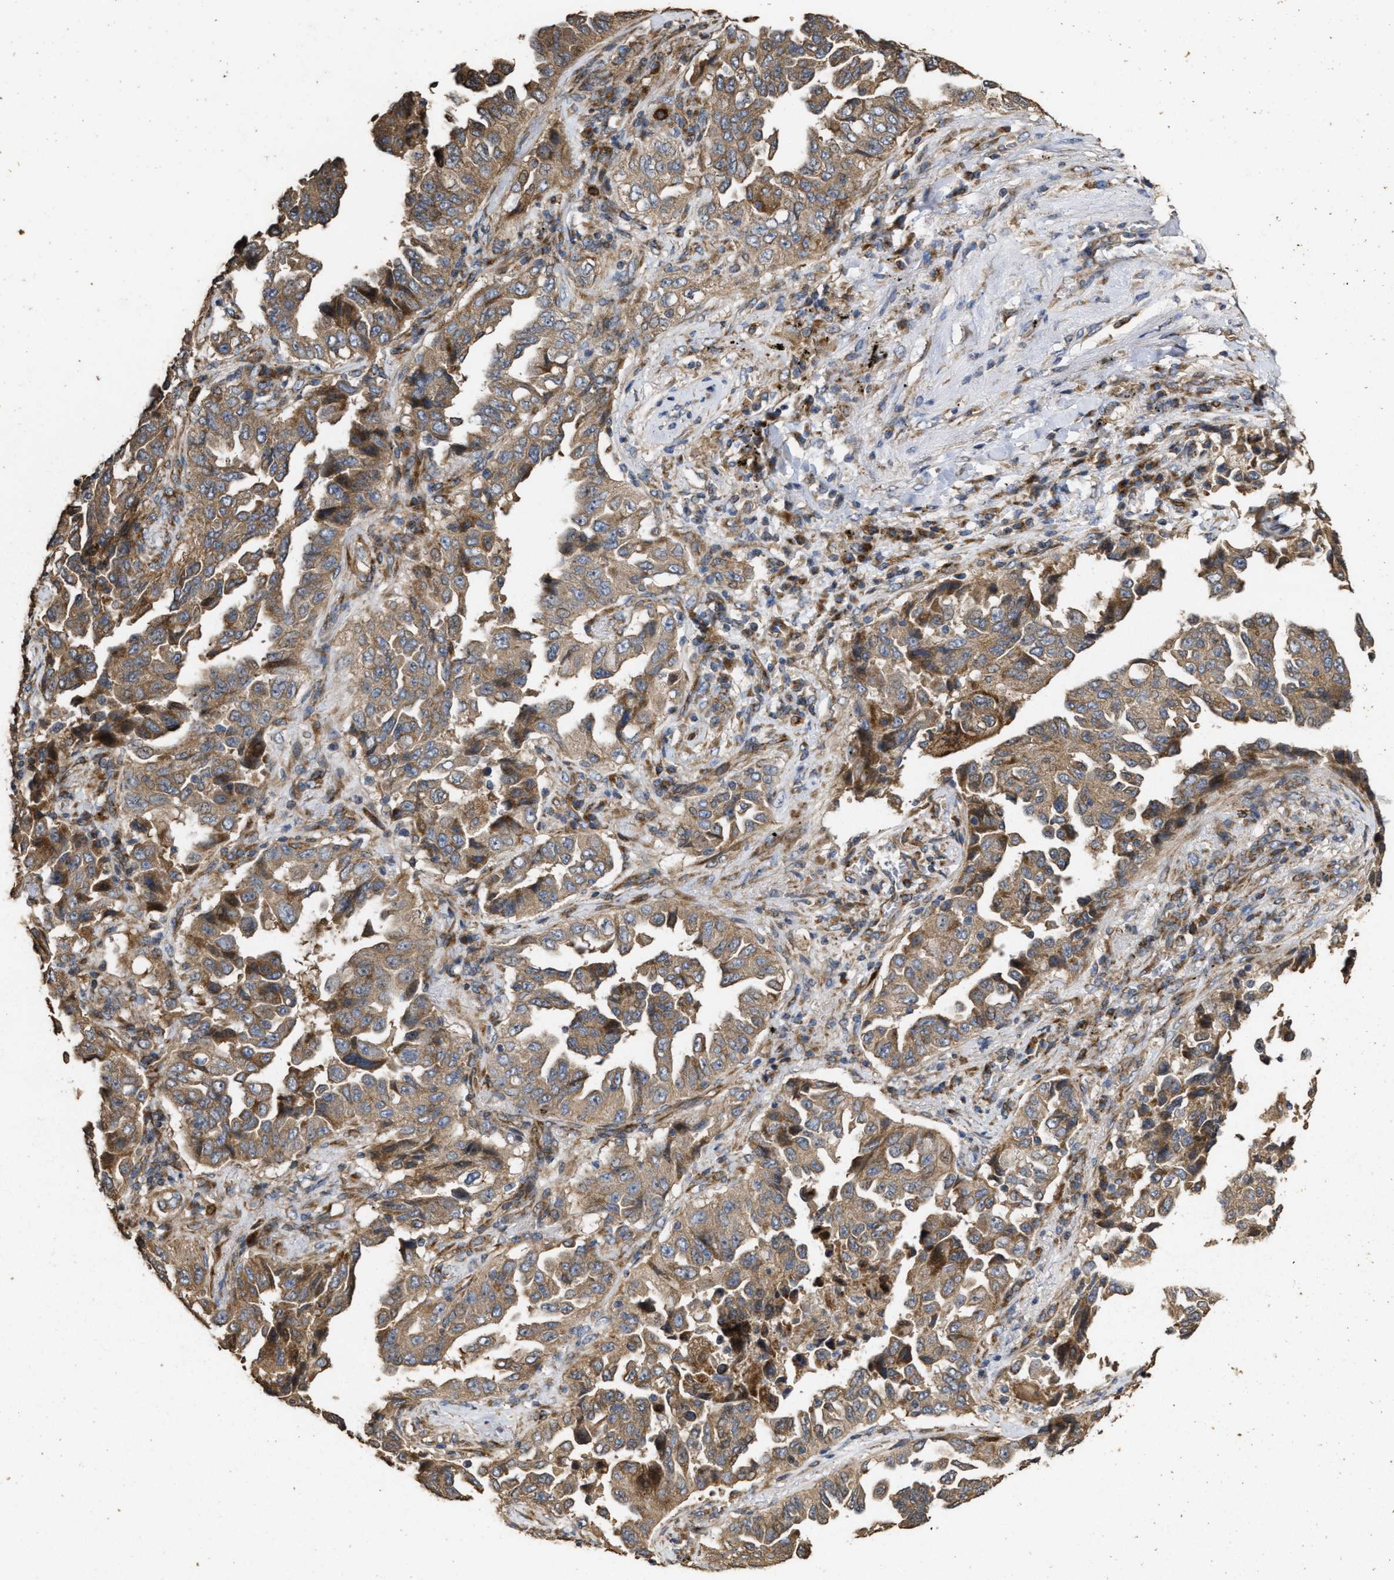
{"staining": {"intensity": "moderate", "quantity": ">75%", "location": "cytoplasmic/membranous"}, "tissue": "lung cancer", "cell_type": "Tumor cells", "image_type": "cancer", "snomed": [{"axis": "morphology", "description": "Adenocarcinoma, NOS"}, {"axis": "topography", "description": "Lung"}], "caption": "DAB immunohistochemical staining of human lung cancer demonstrates moderate cytoplasmic/membranous protein staining in about >75% of tumor cells.", "gene": "NAV1", "patient": {"sex": "female", "age": 51}}